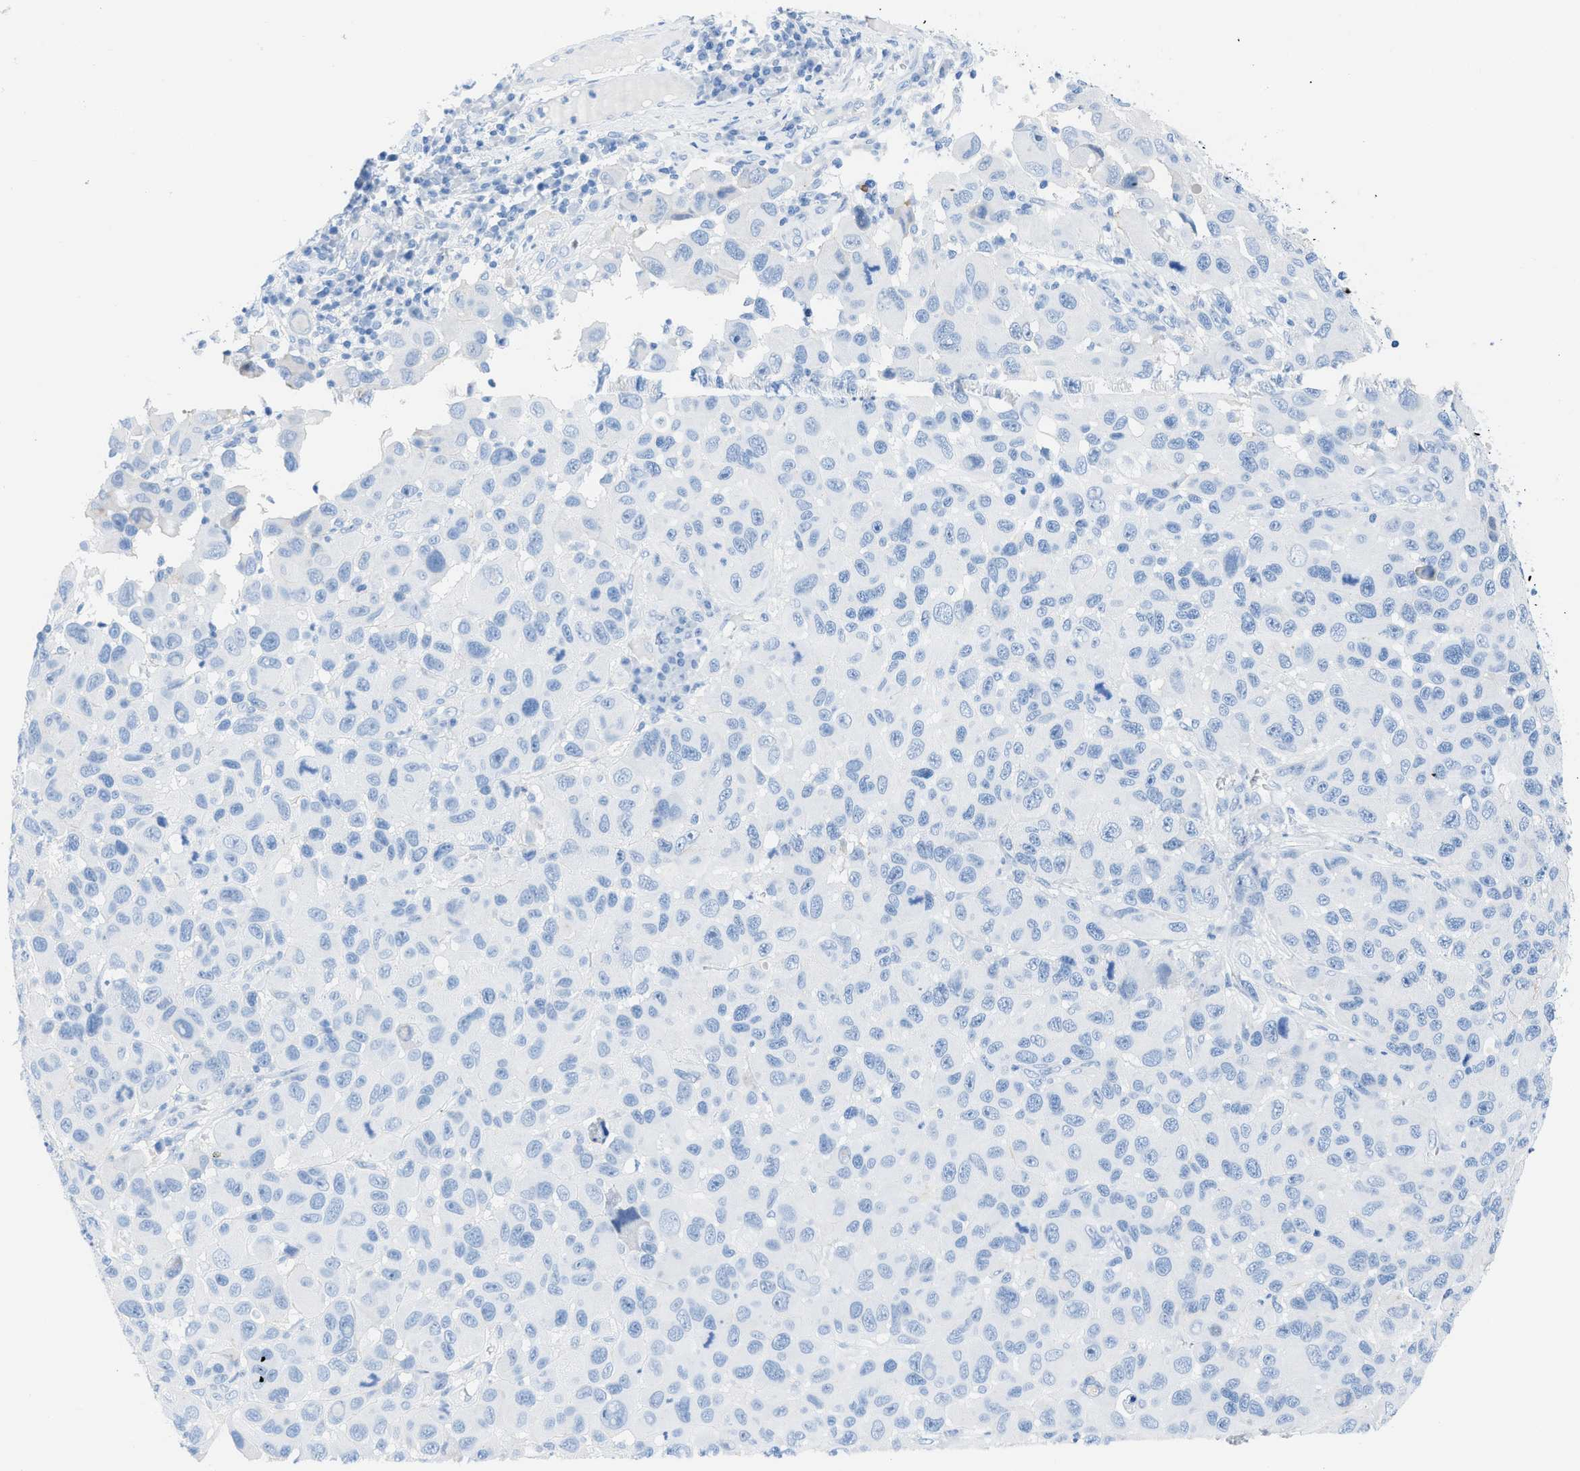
{"staining": {"intensity": "negative", "quantity": "none", "location": "none"}, "tissue": "melanoma", "cell_type": "Tumor cells", "image_type": "cancer", "snomed": [{"axis": "morphology", "description": "Malignant melanoma, NOS"}, {"axis": "topography", "description": "Skin"}], "caption": "Tumor cells show no significant positivity in melanoma.", "gene": "TCL1A", "patient": {"sex": "male", "age": 53}}